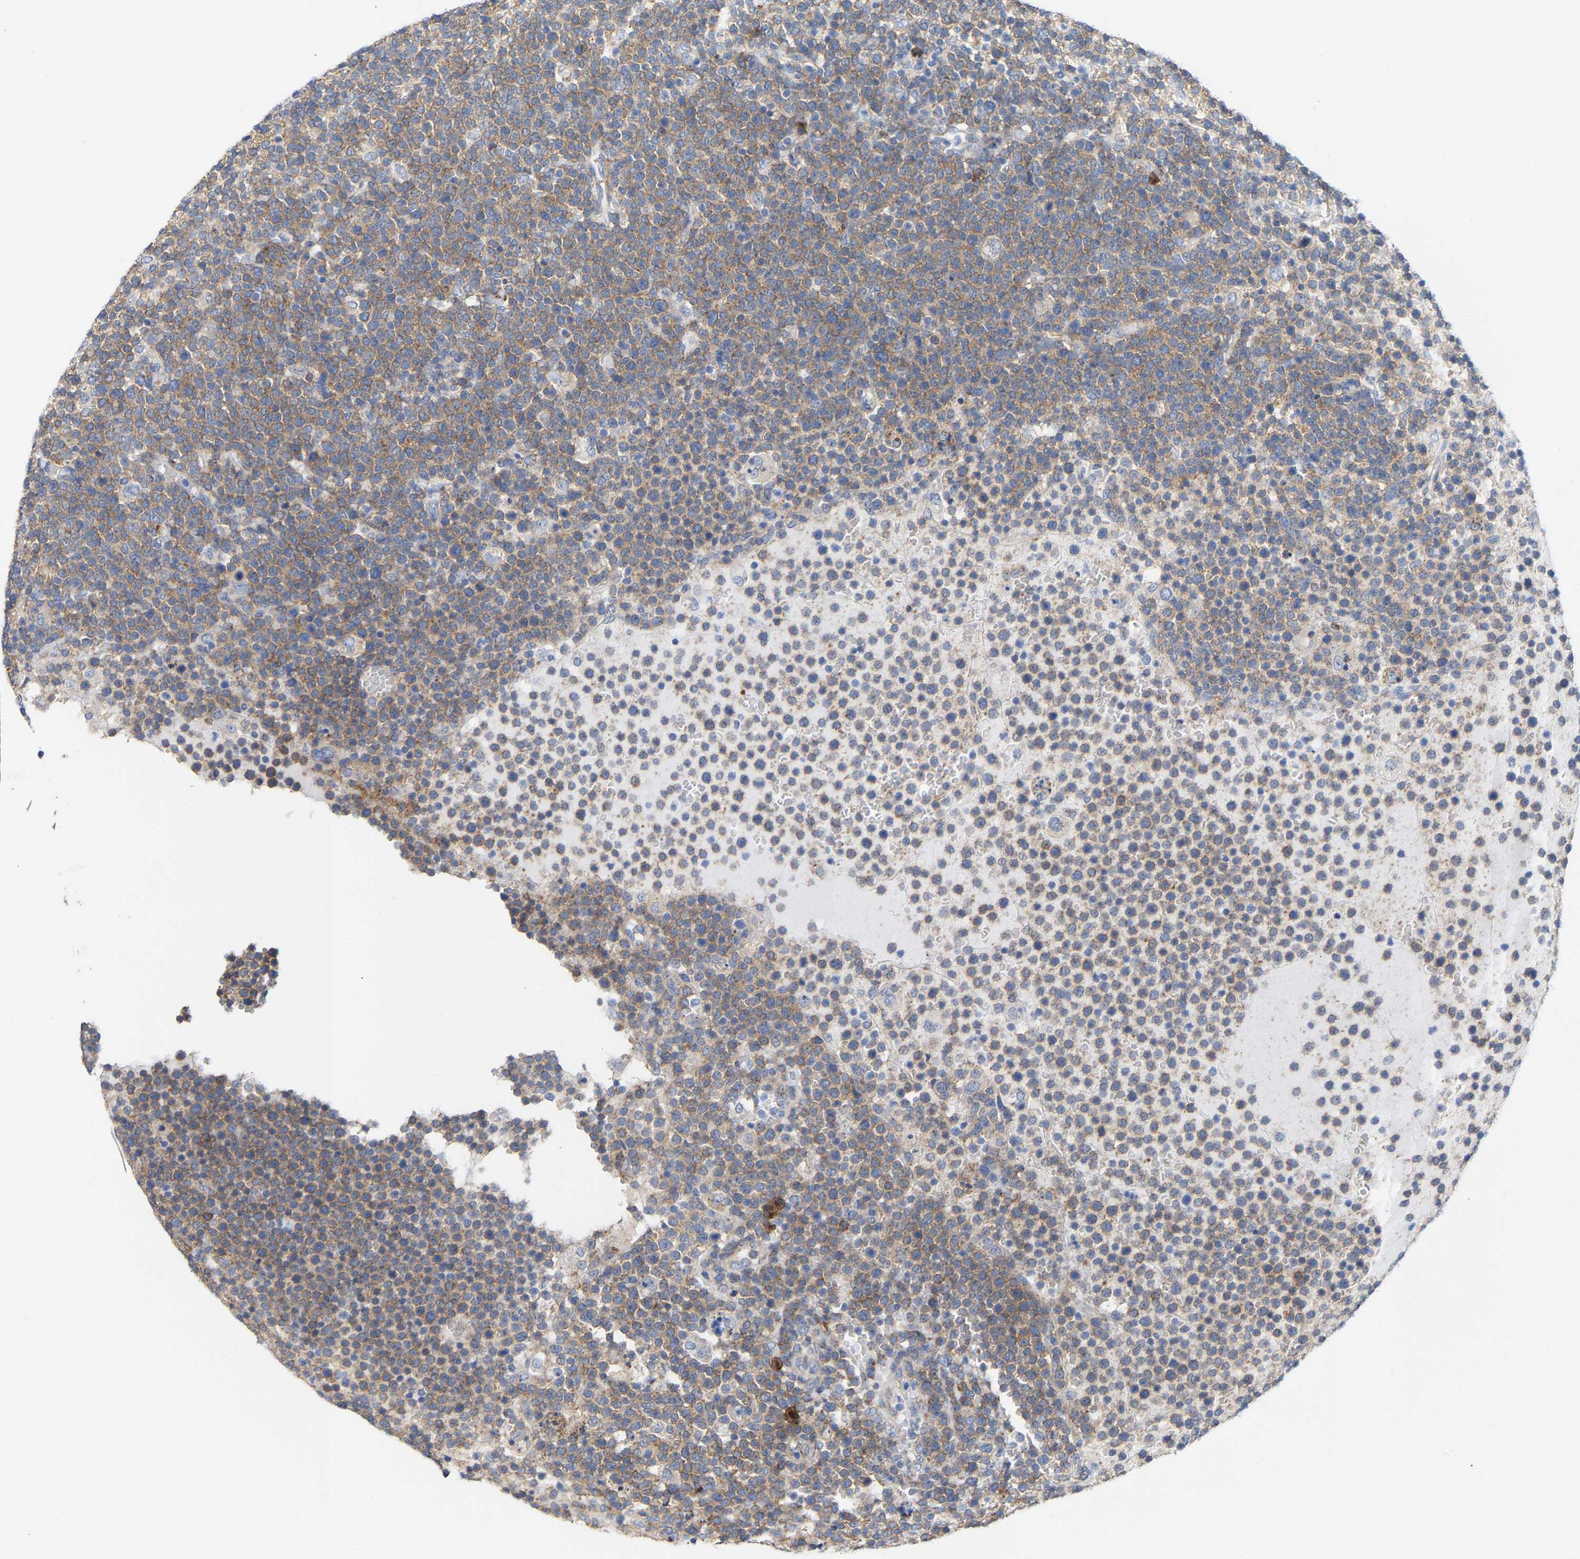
{"staining": {"intensity": "moderate", "quantity": ">75%", "location": "cytoplasmic/membranous"}, "tissue": "lymphoma", "cell_type": "Tumor cells", "image_type": "cancer", "snomed": [{"axis": "morphology", "description": "Malignant lymphoma, non-Hodgkin's type, High grade"}, {"axis": "topography", "description": "Lymph node"}], "caption": "IHC (DAB (3,3'-diaminobenzidine)) staining of human malignant lymphoma, non-Hodgkin's type (high-grade) reveals moderate cytoplasmic/membranous protein positivity in approximately >75% of tumor cells.", "gene": "PPP1R15A", "patient": {"sex": "male", "age": 61}}